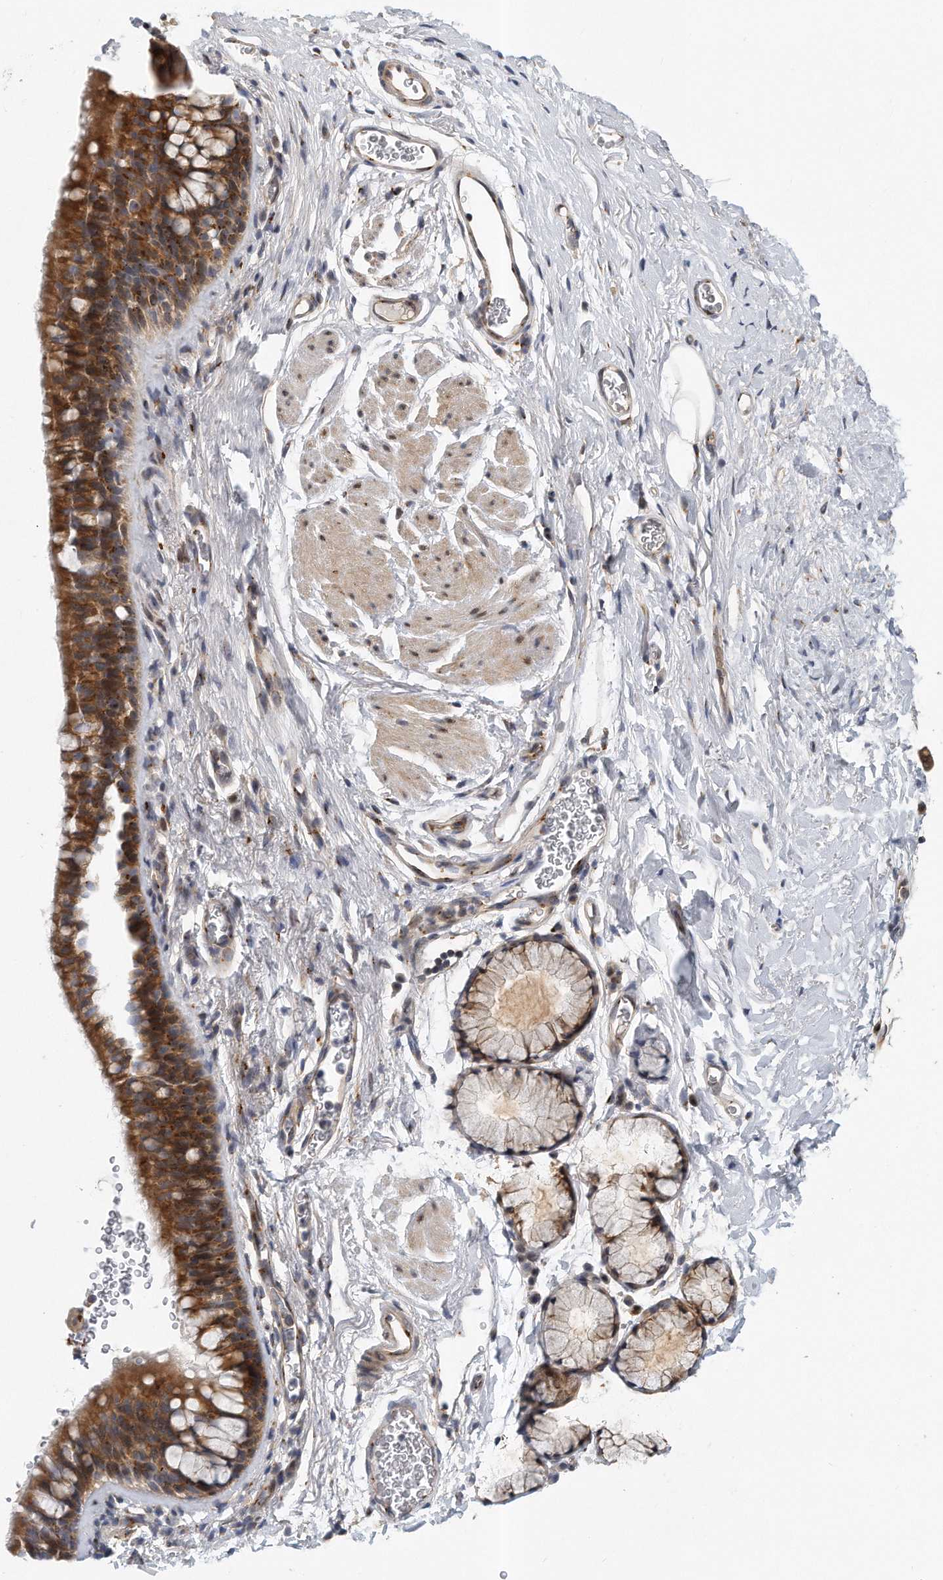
{"staining": {"intensity": "strong", "quantity": "25%-75%", "location": "cytoplasmic/membranous"}, "tissue": "bronchus", "cell_type": "Respiratory epithelial cells", "image_type": "normal", "snomed": [{"axis": "morphology", "description": "Normal tissue, NOS"}, {"axis": "topography", "description": "Cartilage tissue"}, {"axis": "topography", "description": "Bronchus"}], "caption": "Bronchus was stained to show a protein in brown. There is high levels of strong cytoplasmic/membranous positivity in about 25%-75% of respiratory epithelial cells. (DAB IHC, brown staining for protein, blue staining for nuclei).", "gene": "PCDH8", "patient": {"sex": "female", "age": 53}}